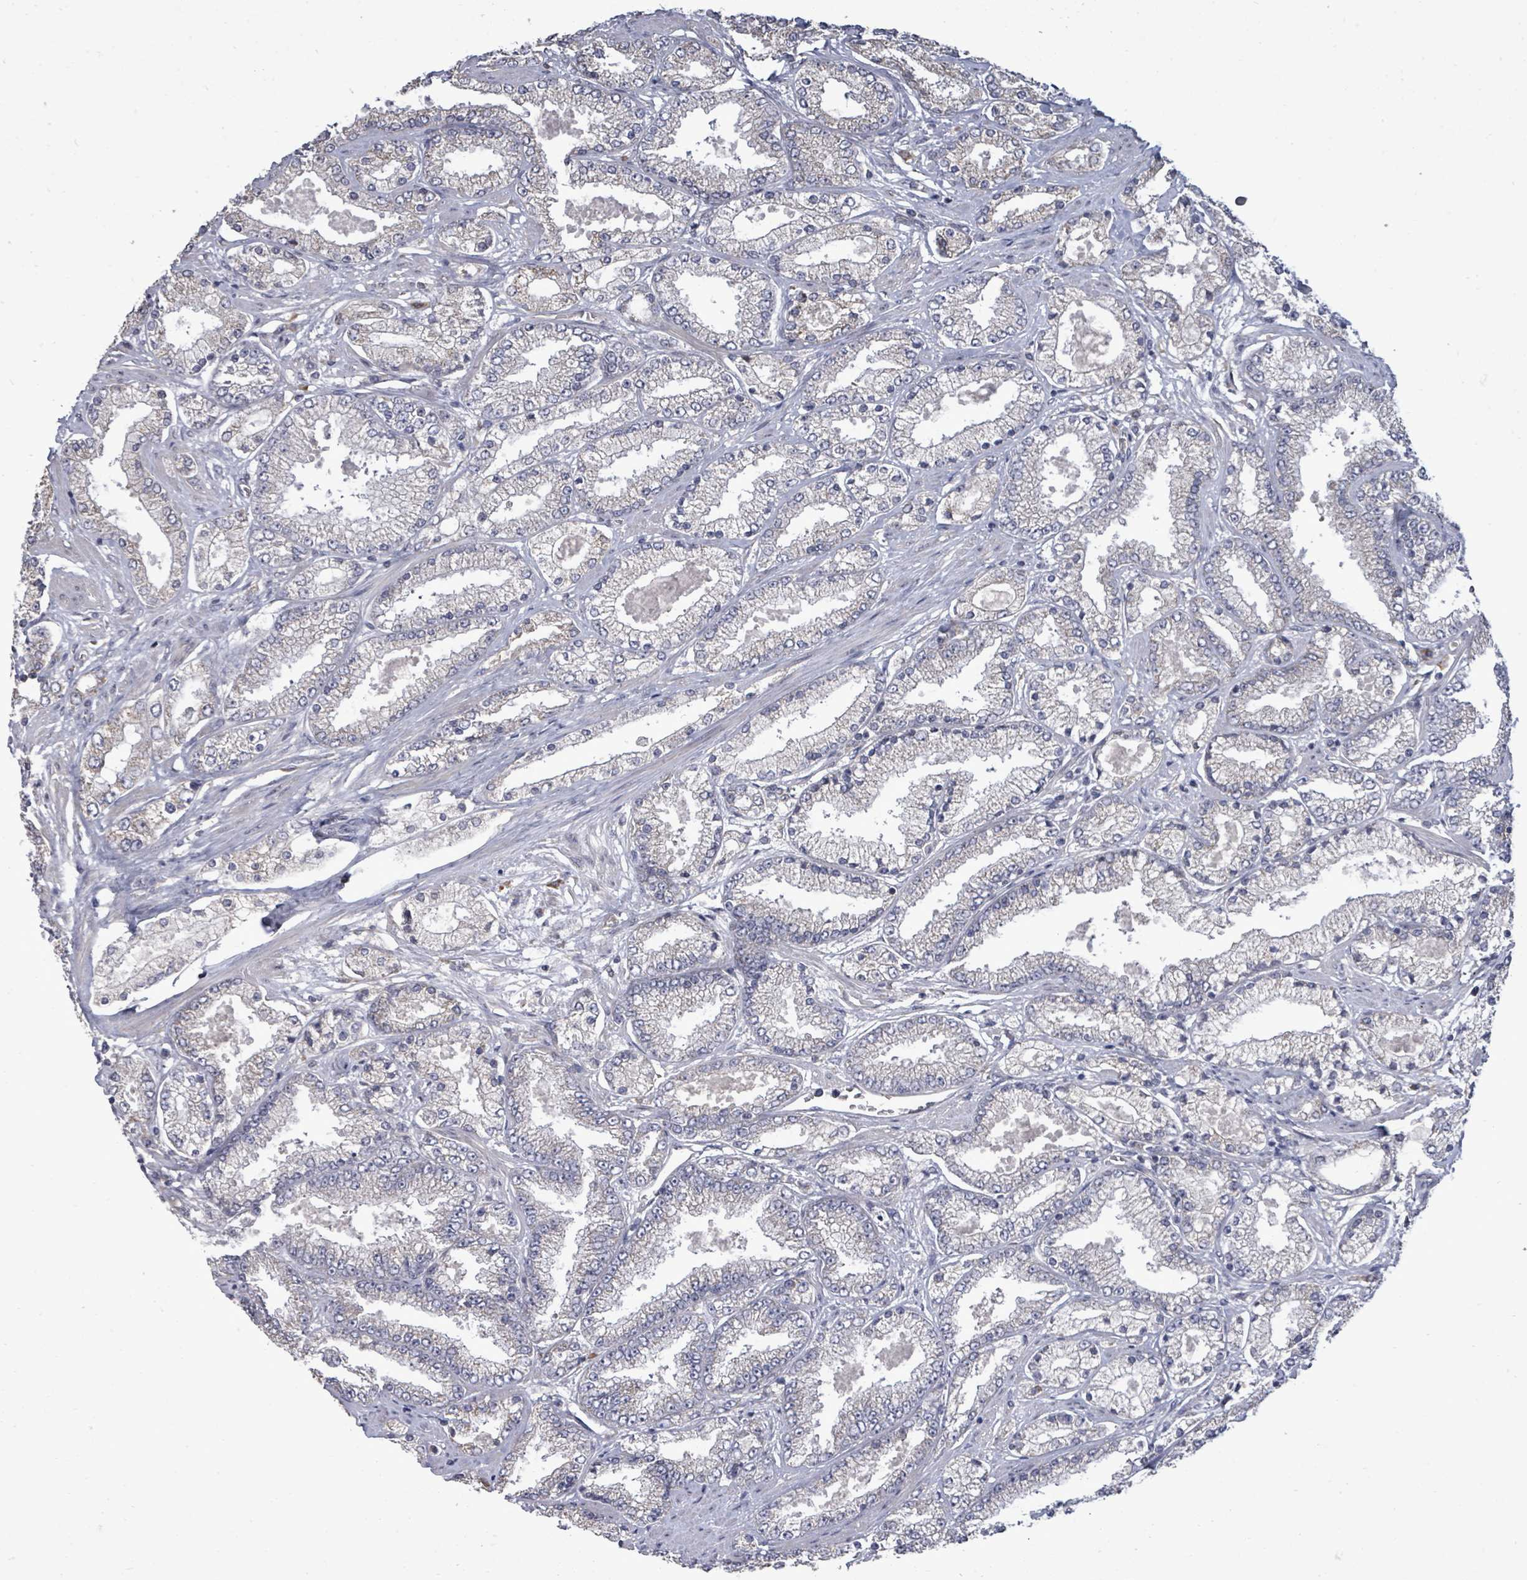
{"staining": {"intensity": "negative", "quantity": "none", "location": "none"}, "tissue": "prostate cancer", "cell_type": "Tumor cells", "image_type": "cancer", "snomed": [{"axis": "morphology", "description": "Adenocarcinoma, High grade"}, {"axis": "topography", "description": "Prostate"}], "caption": "There is no significant staining in tumor cells of prostate cancer (adenocarcinoma (high-grade)).", "gene": "POMGNT2", "patient": {"sex": "male", "age": 69}}